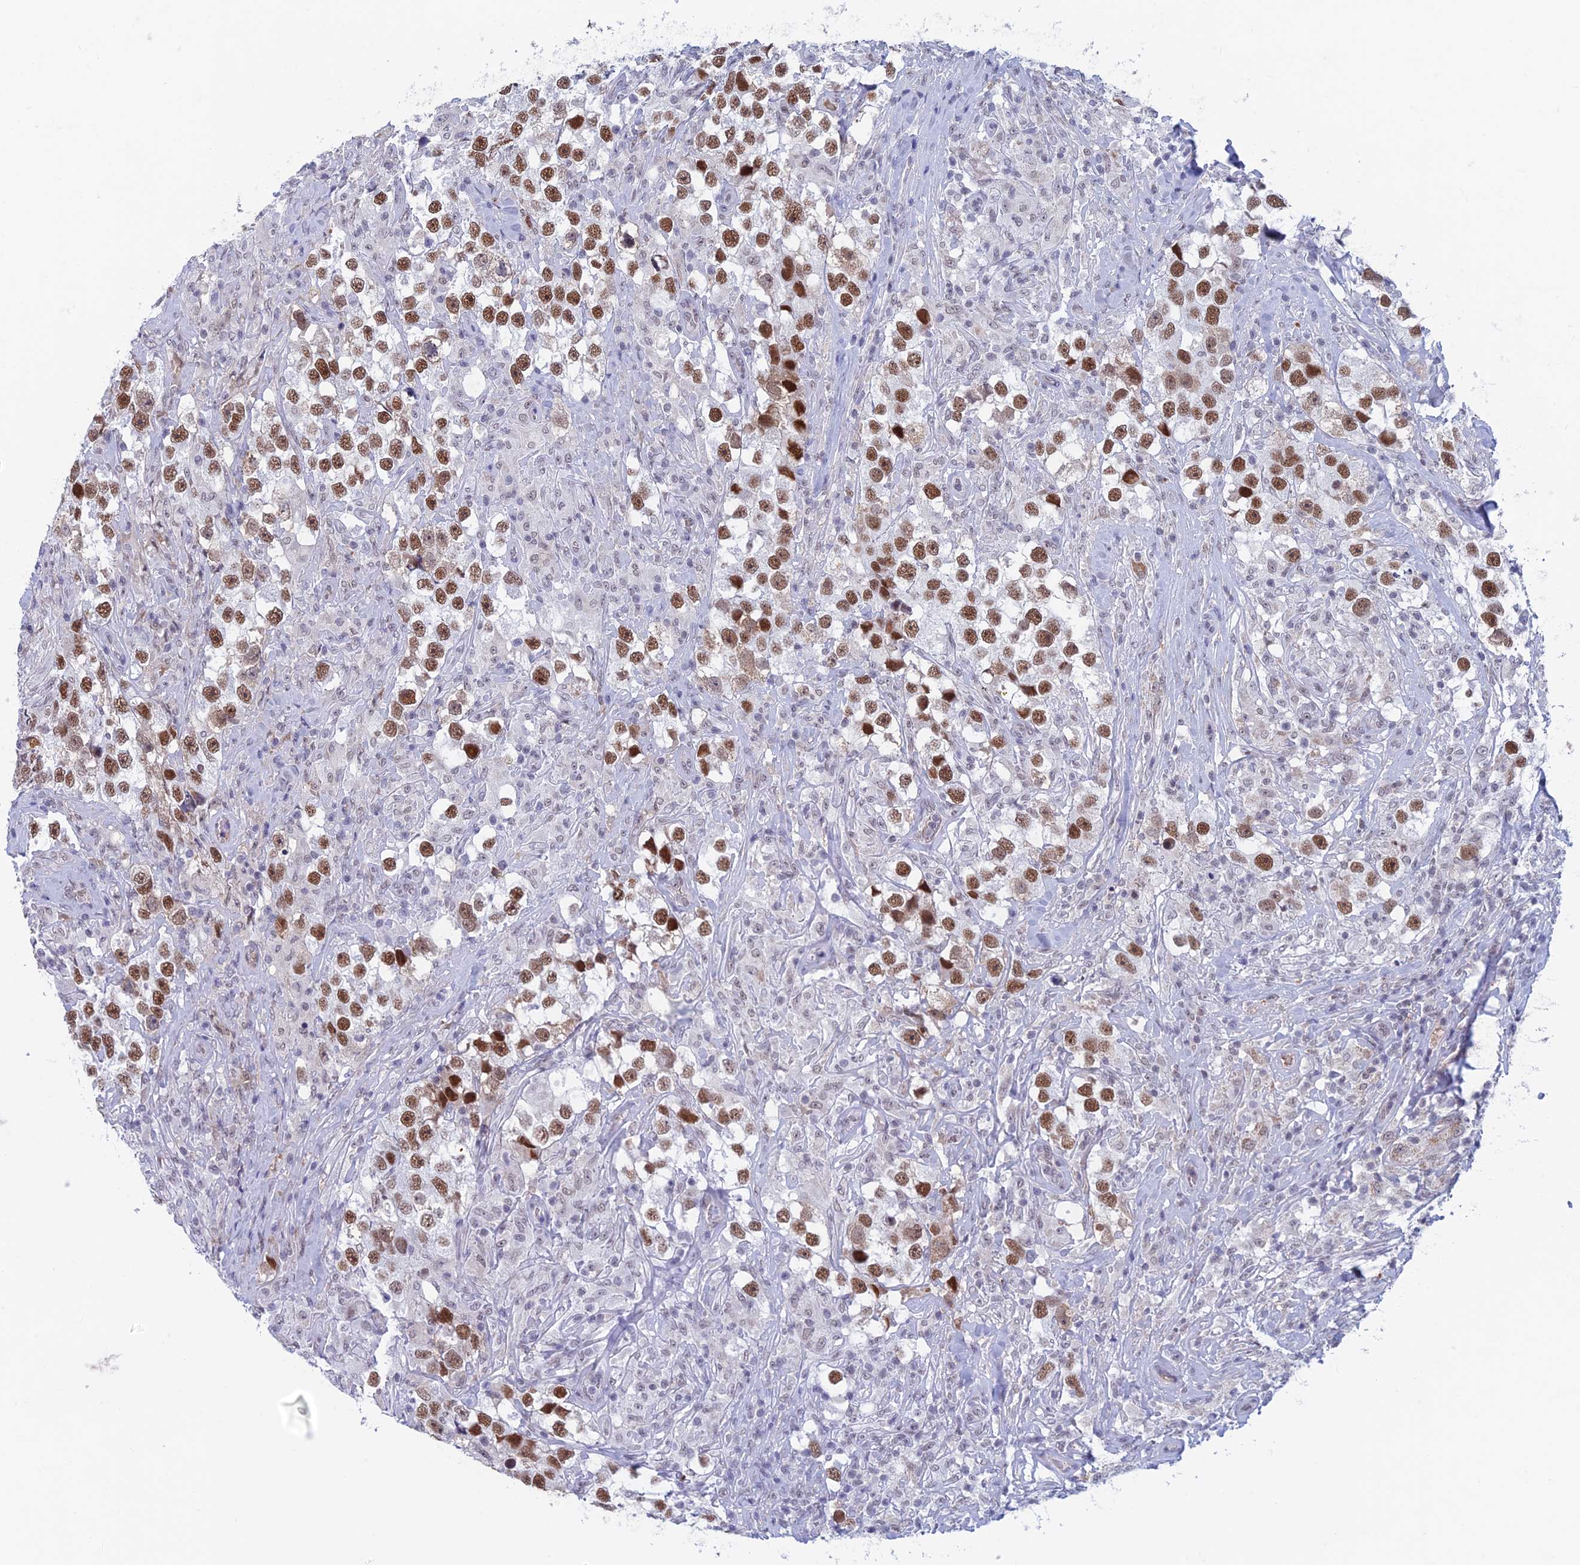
{"staining": {"intensity": "moderate", "quantity": ">75%", "location": "nuclear"}, "tissue": "testis cancer", "cell_type": "Tumor cells", "image_type": "cancer", "snomed": [{"axis": "morphology", "description": "Seminoma, NOS"}, {"axis": "topography", "description": "Testis"}], "caption": "Protein staining shows moderate nuclear positivity in approximately >75% of tumor cells in testis seminoma.", "gene": "ASH2L", "patient": {"sex": "male", "age": 46}}